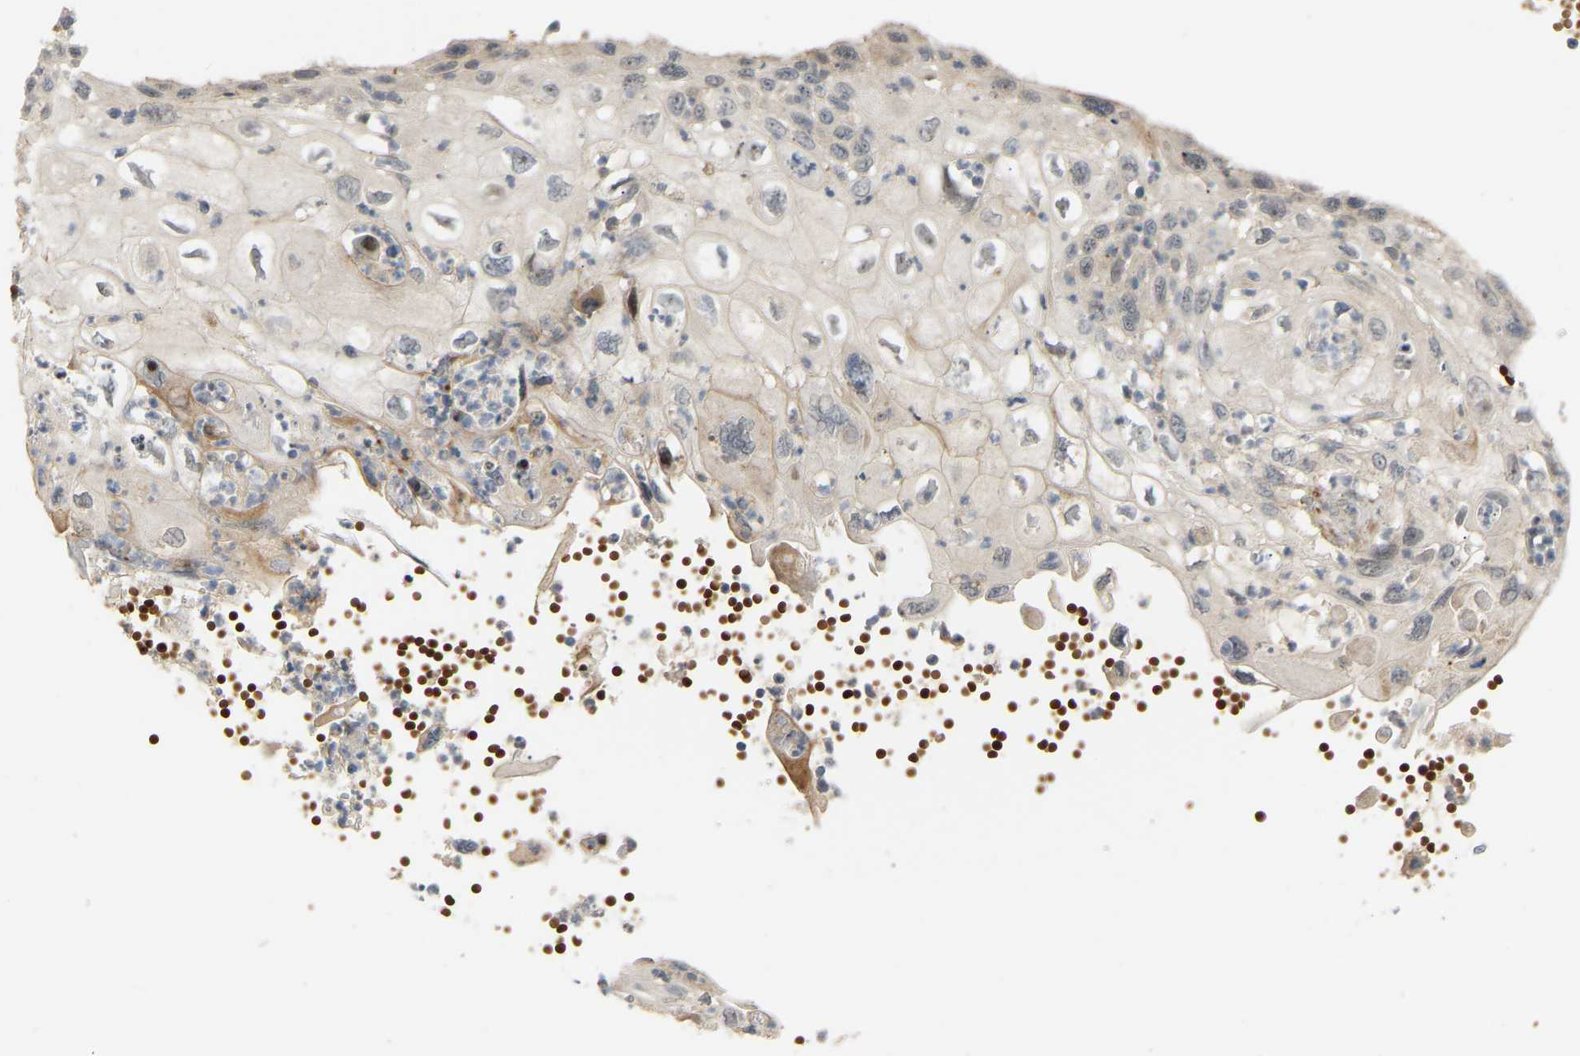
{"staining": {"intensity": "moderate", "quantity": "<25%", "location": "nuclear"}, "tissue": "cervical cancer", "cell_type": "Tumor cells", "image_type": "cancer", "snomed": [{"axis": "morphology", "description": "Squamous cell carcinoma, NOS"}, {"axis": "topography", "description": "Cervix"}], "caption": "There is low levels of moderate nuclear positivity in tumor cells of cervical cancer (squamous cell carcinoma), as demonstrated by immunohistochemical staining (brown color).", "gene": "POGLUT2", "patient": {"sex": "female", "age": 70}}